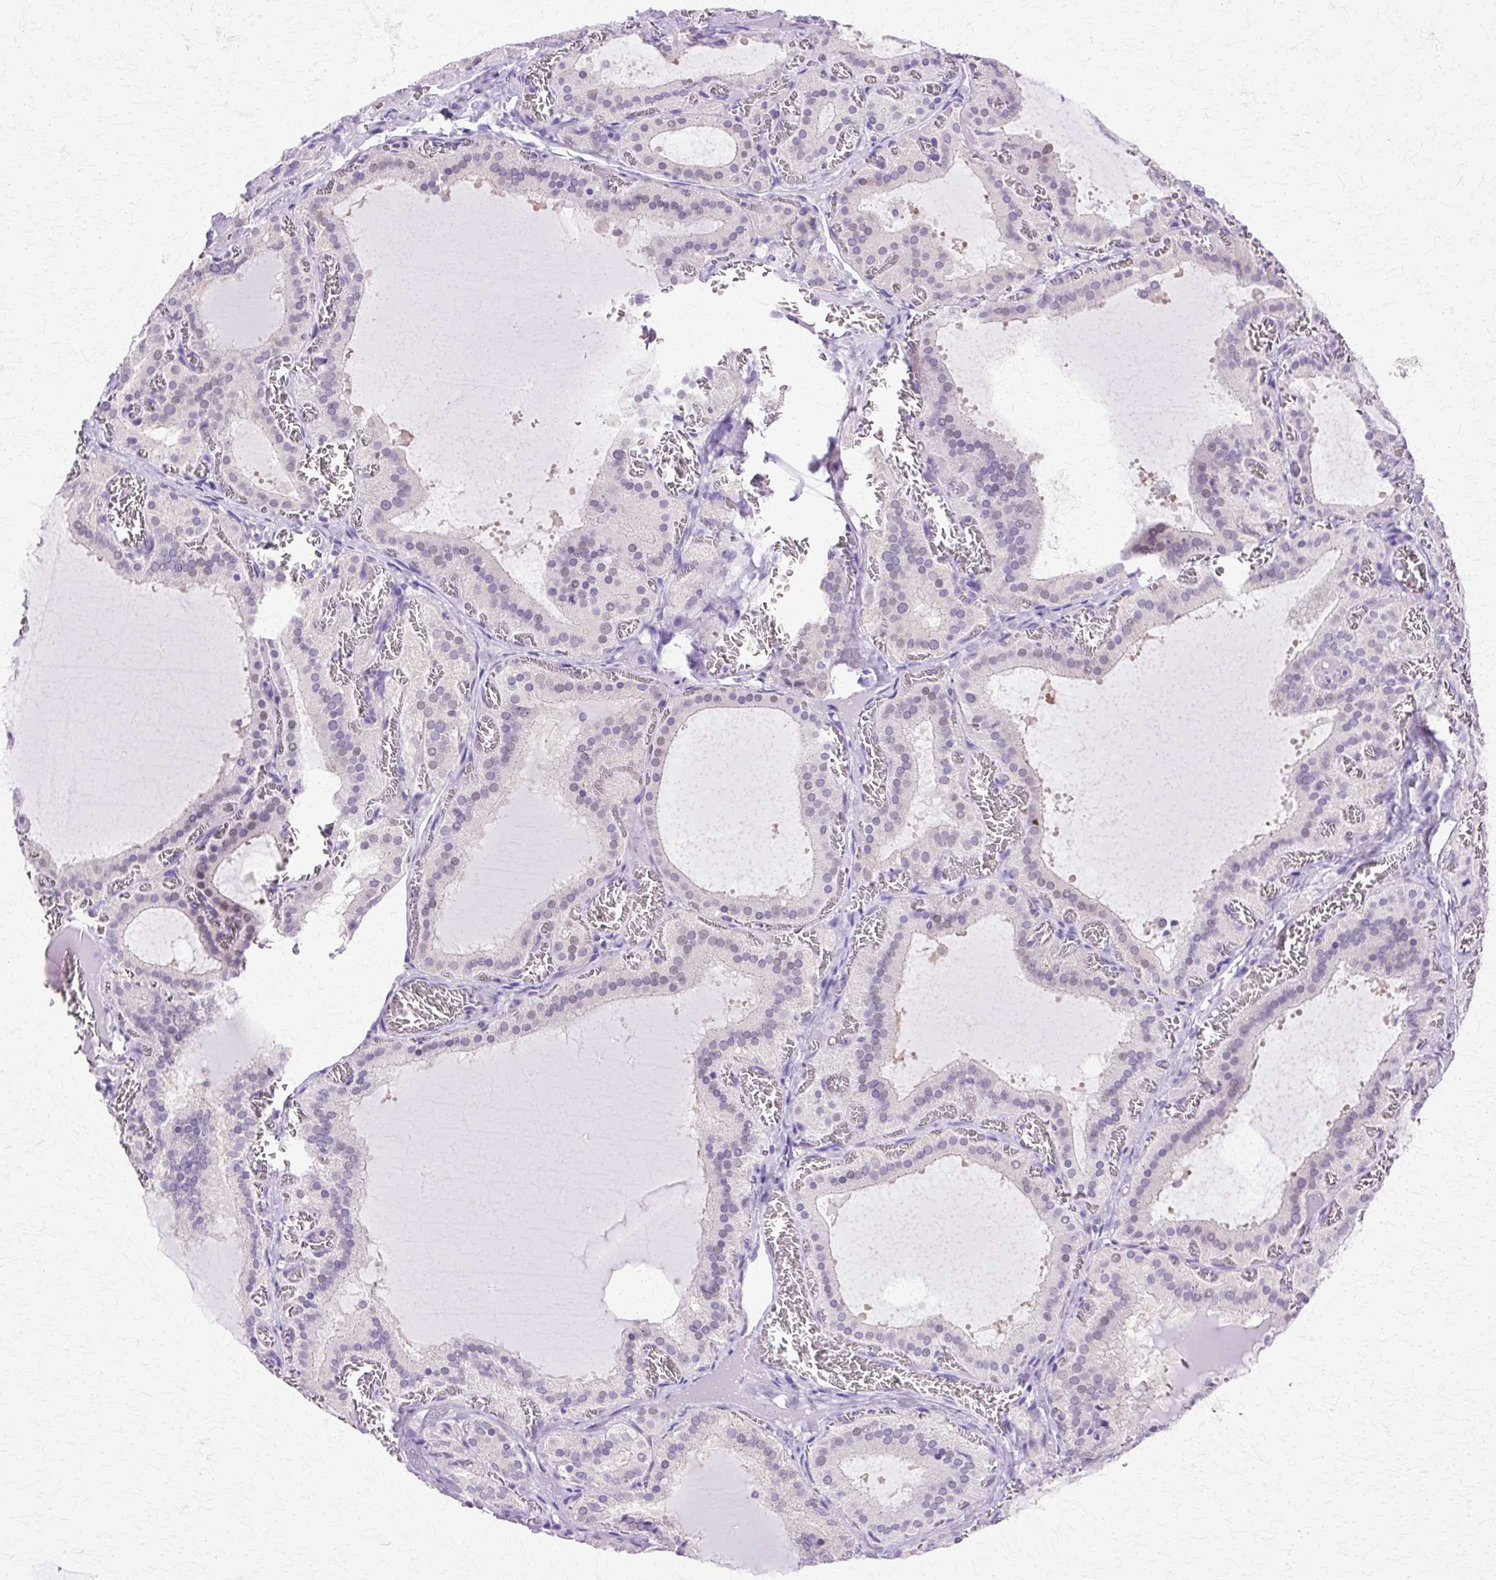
{"staining": {"intensity": "moderate", "quantity": "25%-75%", "location": "cytoplasmic/membranous,nuclear"}, "tissue": "thyroid gland", "cell_type": "Glandular cells", "image_type": "normal", "snomed": [{"axis": "morphology", "description": "Normal tissue, NOS"}, {"axis": "topography", "description": "Thyroid gland"}], "caption": "There is medium levels of moderate cytoplasmic/membranous,nuclear staining in glandular cells of benign thyroid gland, as demonstrated by immunohistochemical staining (brown color).", "gene": "HSPA1A", "patient": {"sex": "female", "age": 30}}